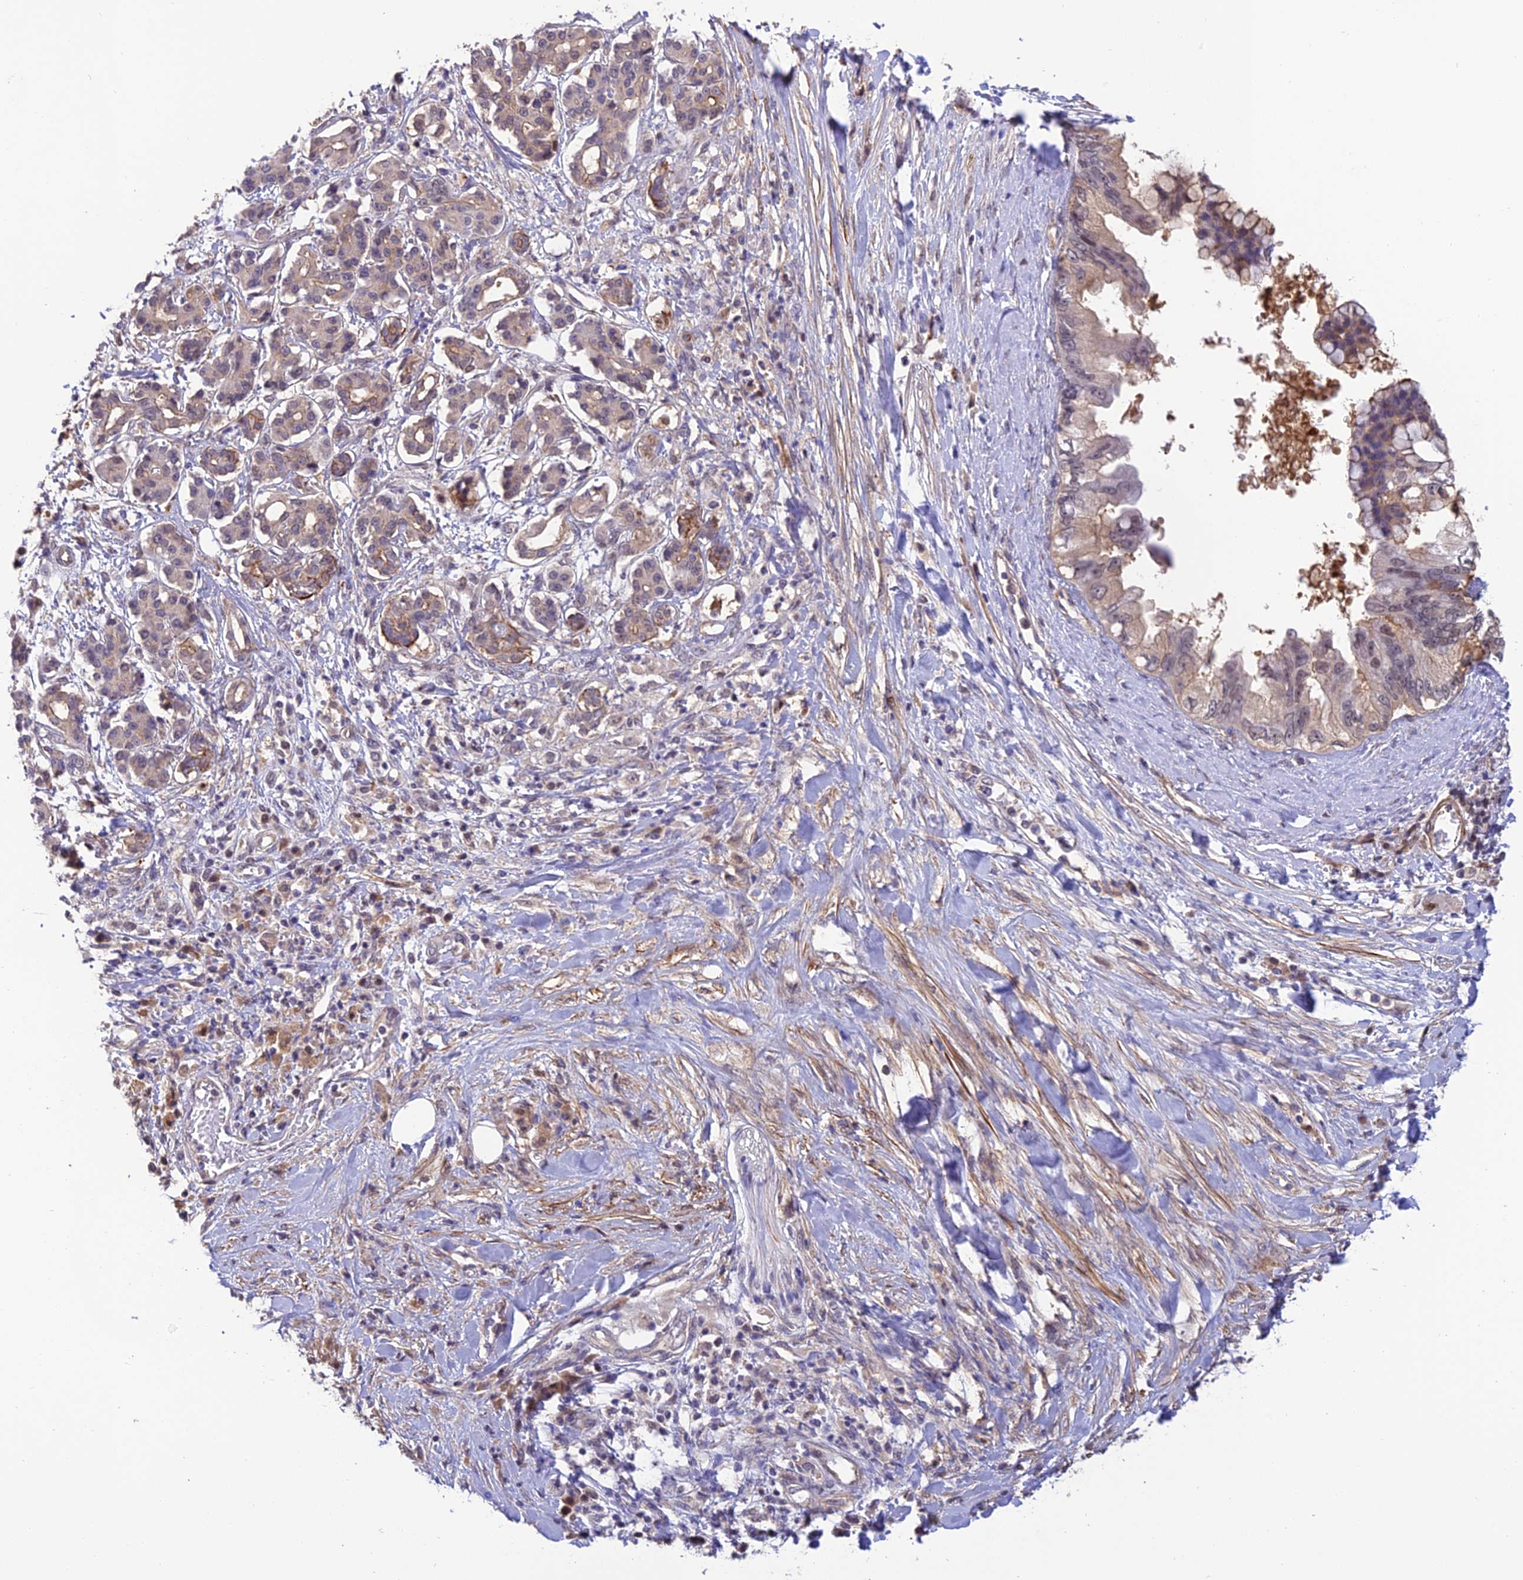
{"staining": {"intensity": "moderate", "quantity": "<25%", "location": "nuclear"}, "tissue": "pancreatic cancer", "cell_type": "Tumor cells", "image_type": "cancer", "snomed": [{"axis": "morphology", "description": "Adenocarcinoma, NOS"}, {"axis": "topography", "description": "Pancreas"}], "caption": "Tumor cells demonstrate low levels of moderate nuclear staining in approximately <25% of cells in pancreatic cancer (adenocarcinoma).", "gene": "PSMB3", "patient": {"sex": "female", "age": 56}}